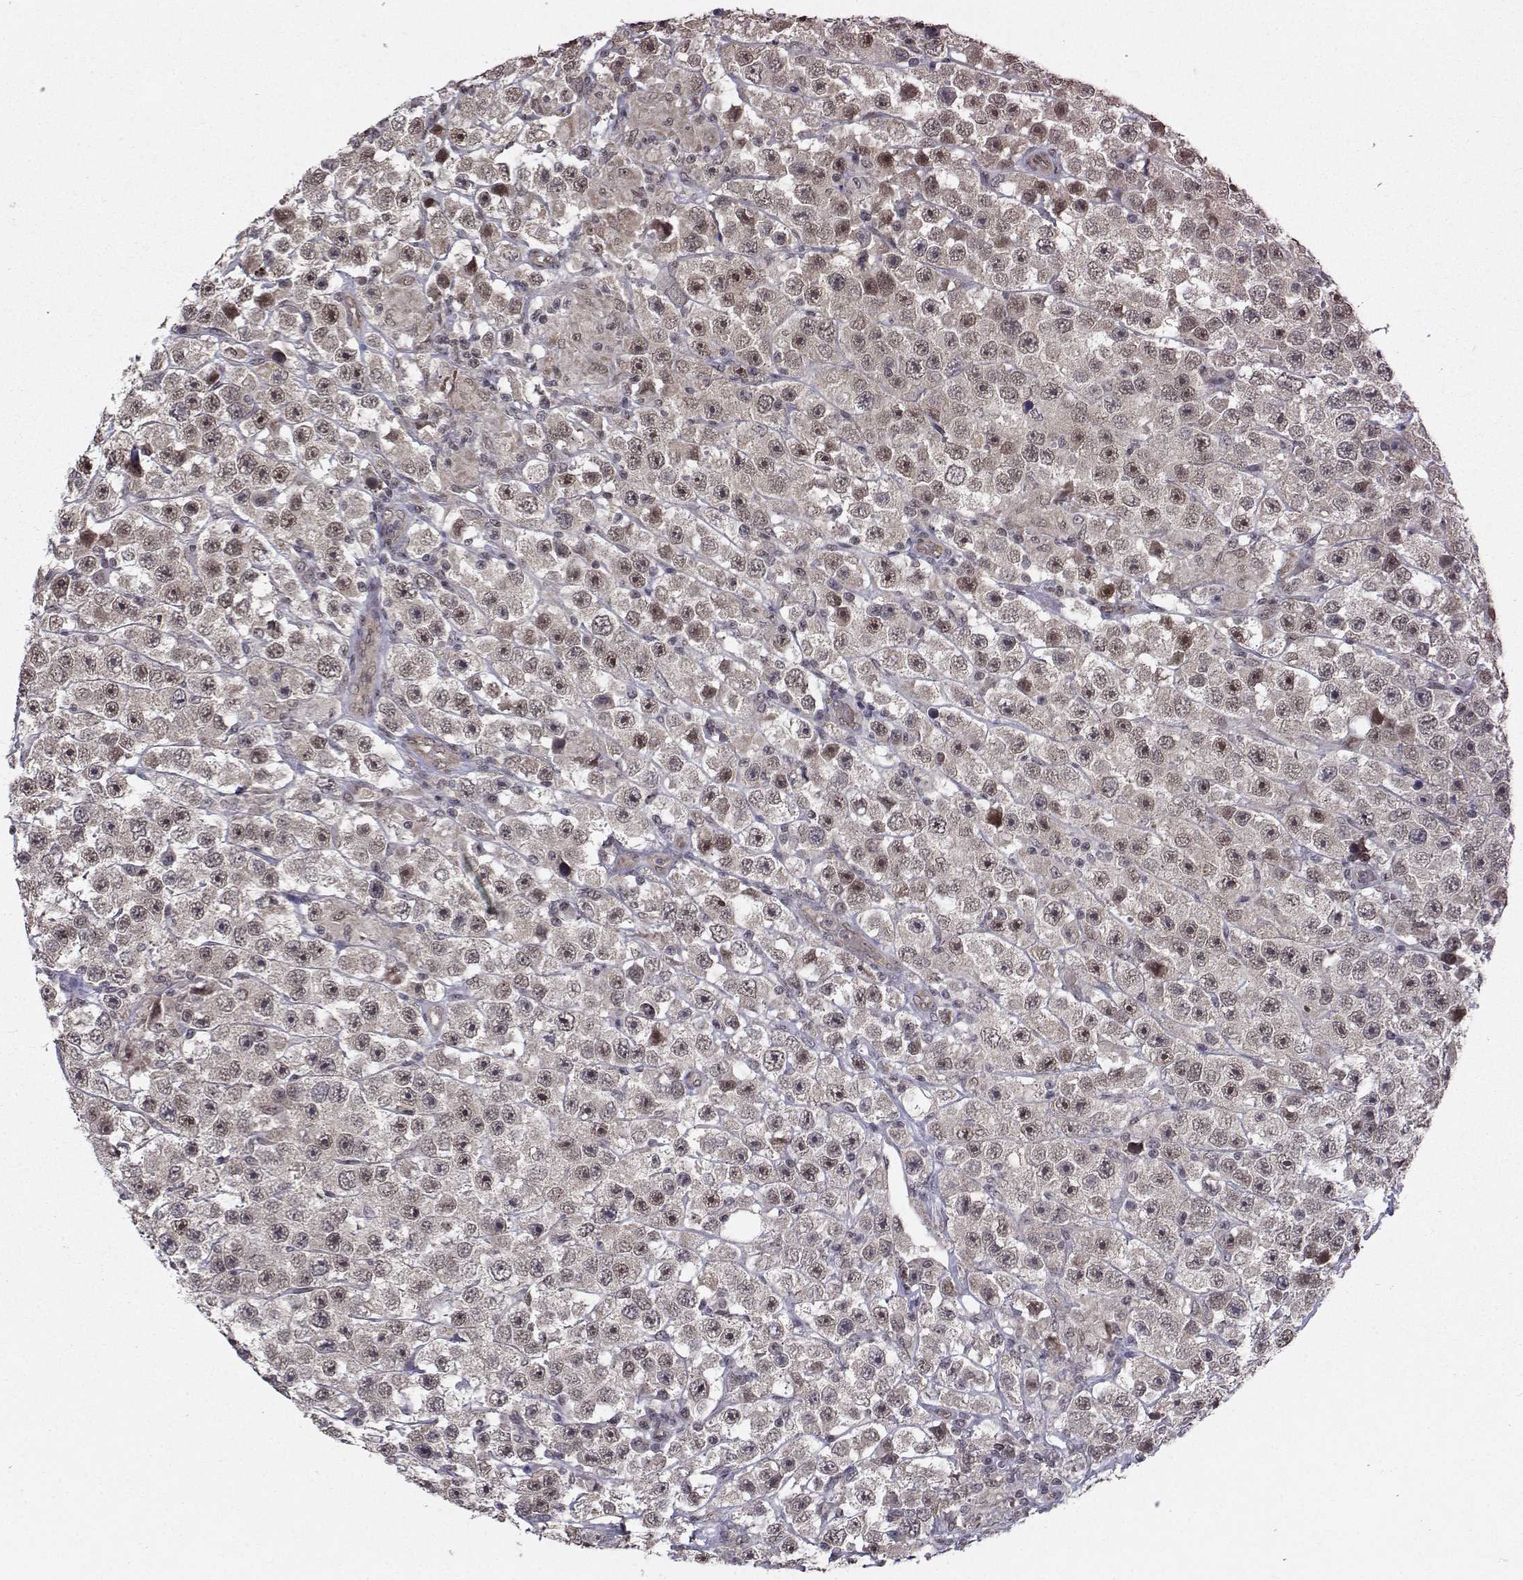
{"staining": {"intensity": "moderate", "quantity": "25%-75%", "location": "nuclear"}, "tissue": "testis cancer", "cell_type": "Tumor cells", "image_type": "cancer", "snomed": [{"axis": "morphology", "description": "Seminoma, NOS"}, {"axis": "topography", "description": "Testis"}], "caption": "Immunohistochemistry photomicrograph of human testis cancer (seminoma) stained for a protein (brown), which shows medium levels of moderate nuclear expression in about 25%-75% of tumor cells.", "gene": "PKN2", "patient": {"sex": "male", "age": 45}}